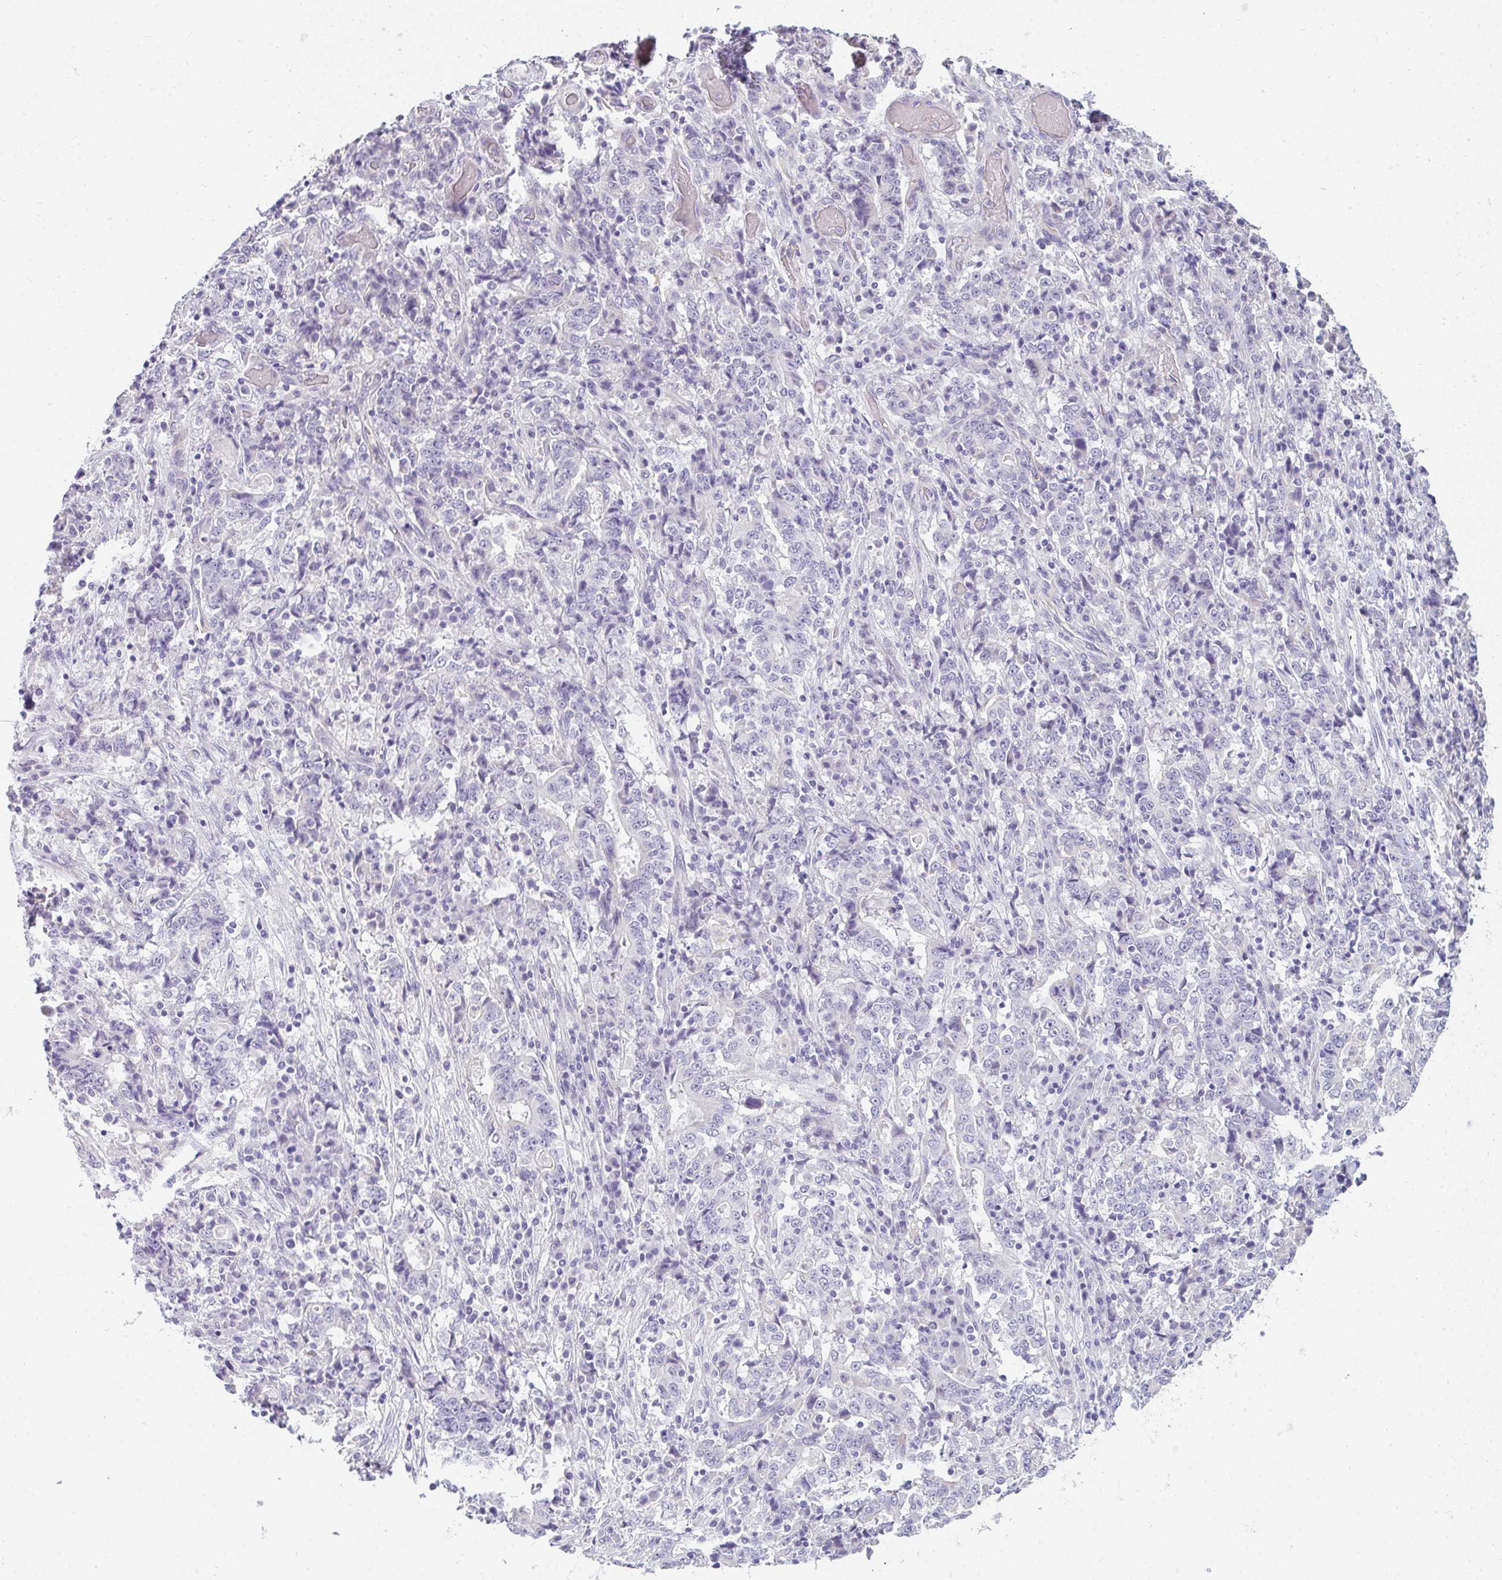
{"staining": {"intensity": "negative", "quantity": "none", "location": "none"}, "tissue": "stomach cancer", "cell_type": "Tumor cells", "image_type": "cancer", "snomed": [{"axis": "morphology", "description": "Normal tissue, NOS"}, {"axis": "morphology", "description": "Adenocarcinoma, NOS"}, {"axis": "topography", "description": "Stomach, upper"}, {"axis": "topography", "description": "Stomach"}], "caption": "This micrograph is of stomach adenocarcinoma stained with immunohistochemistry (IHC) to label a protein in brown with the nuclei are counter-stained blue. There is no staining in tumor cells.", "gene": "PPP1R3G", "patient": {"sex": "male", "age": 59}}